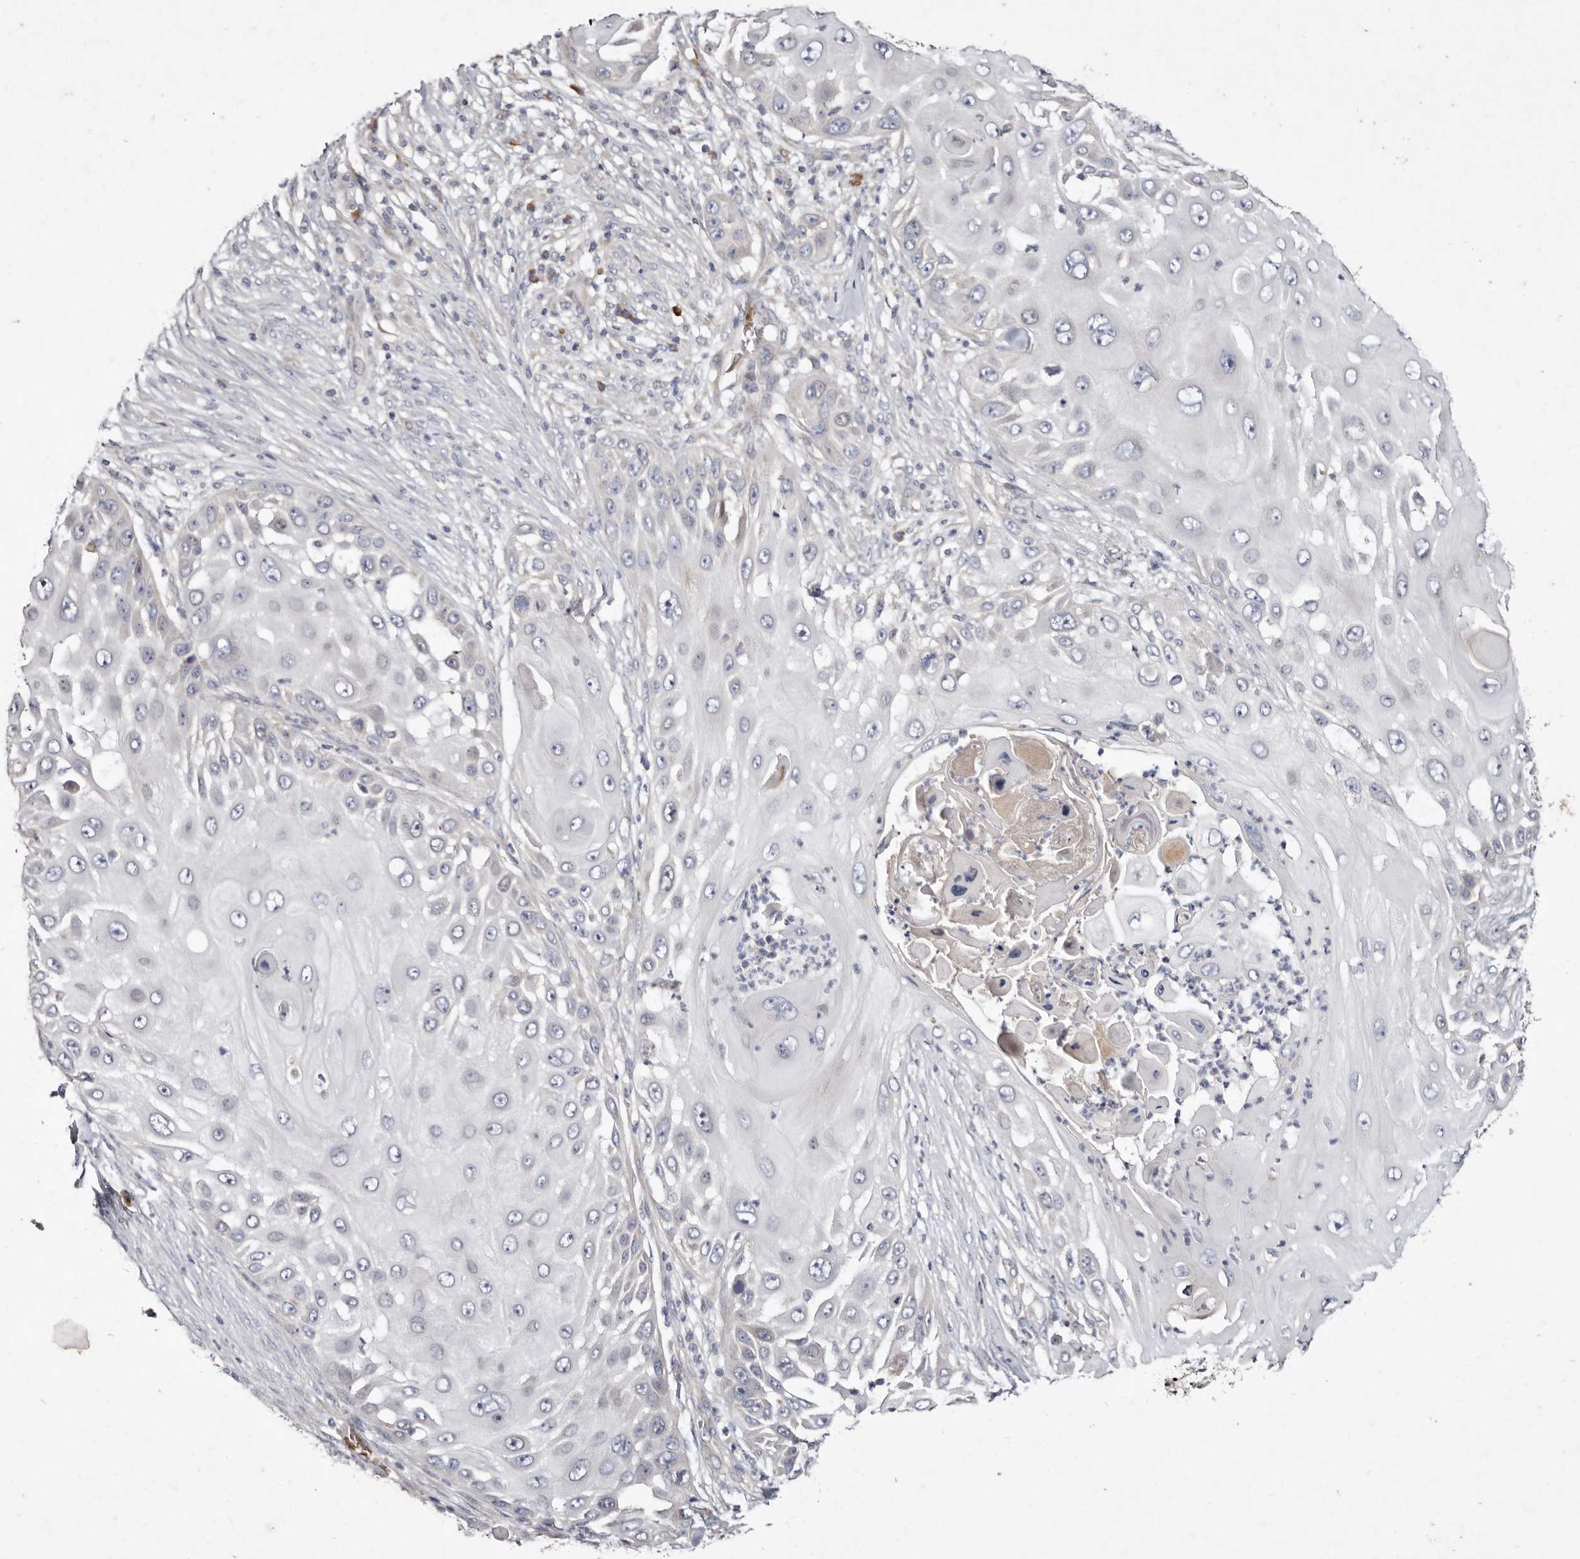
{"staining": {"intensity": "negative", "quantity": "none", "location": "none"}, "tissue": "skin cancer", "cell_type": "Tumor cells", "image_type": "cancer", "snomed": [{"axis": "morphology", "description": "Squamous cell carcinoma, NOS"}, {"axis": "topography", "description": "Skin"}], "caption": "An IHC image of skin cancer is shown. There is no staining in tumor cells of skin cancer. (DAB (3,3'-diaminobenzidine) IHC, high magnification).", "gene": "SLC25A20", "patient": {"sex": "female", "age": 44}}